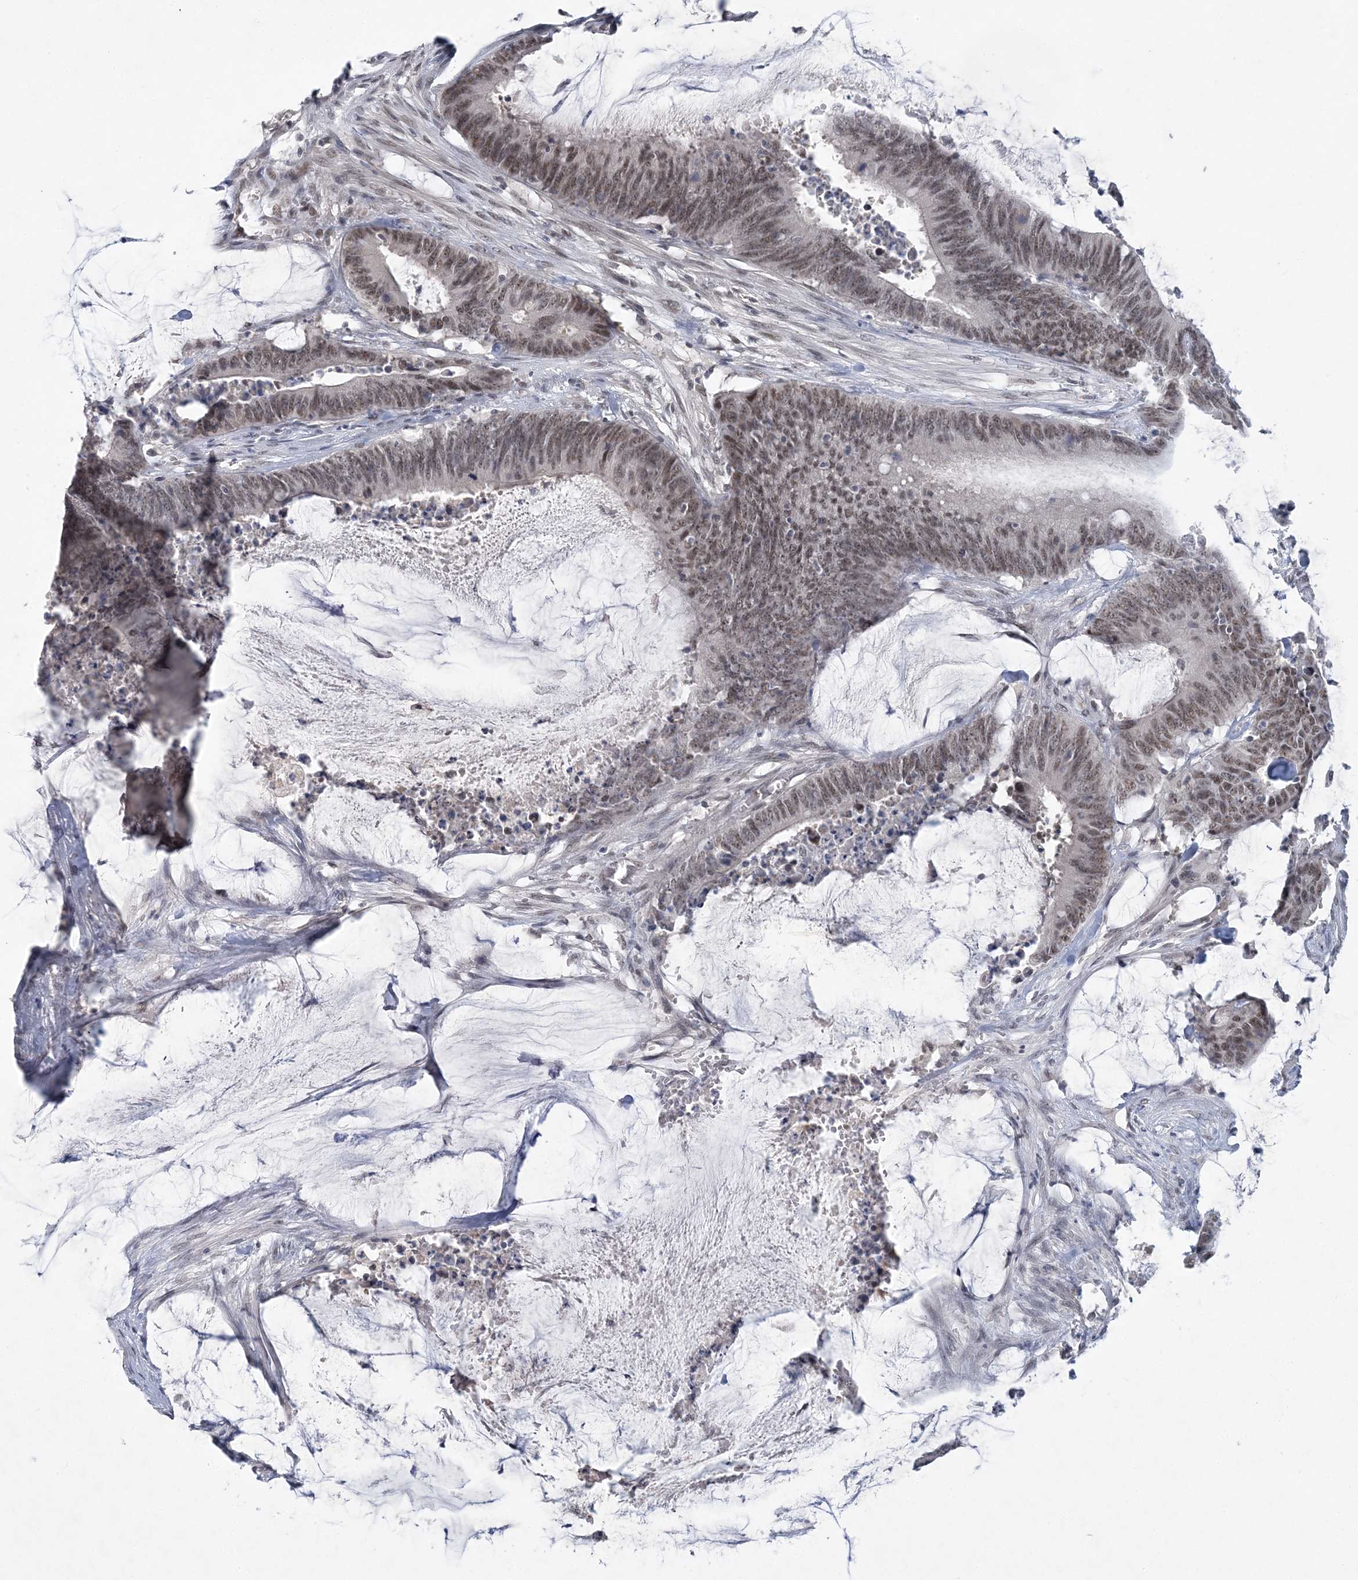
{"staining": {"intensity": "moderate", "quantity": ">75%", "location": "nuclear"}, "tissue": "colorectal cancer", "cell_type": "Tumor cells", "image_type": "cancer", "snomed": [{"axis": "morphology", "description": "Adenocarcinoma, NOS"}, {"axis": "topography", "description": "Rectum"}], "caption": "Colorectal adenocarcinoma stained with a protein marker reveals moderate staining in tumor cells.", "gene": "KMT2D", "patient": {"sex": "female", "age": 66}}